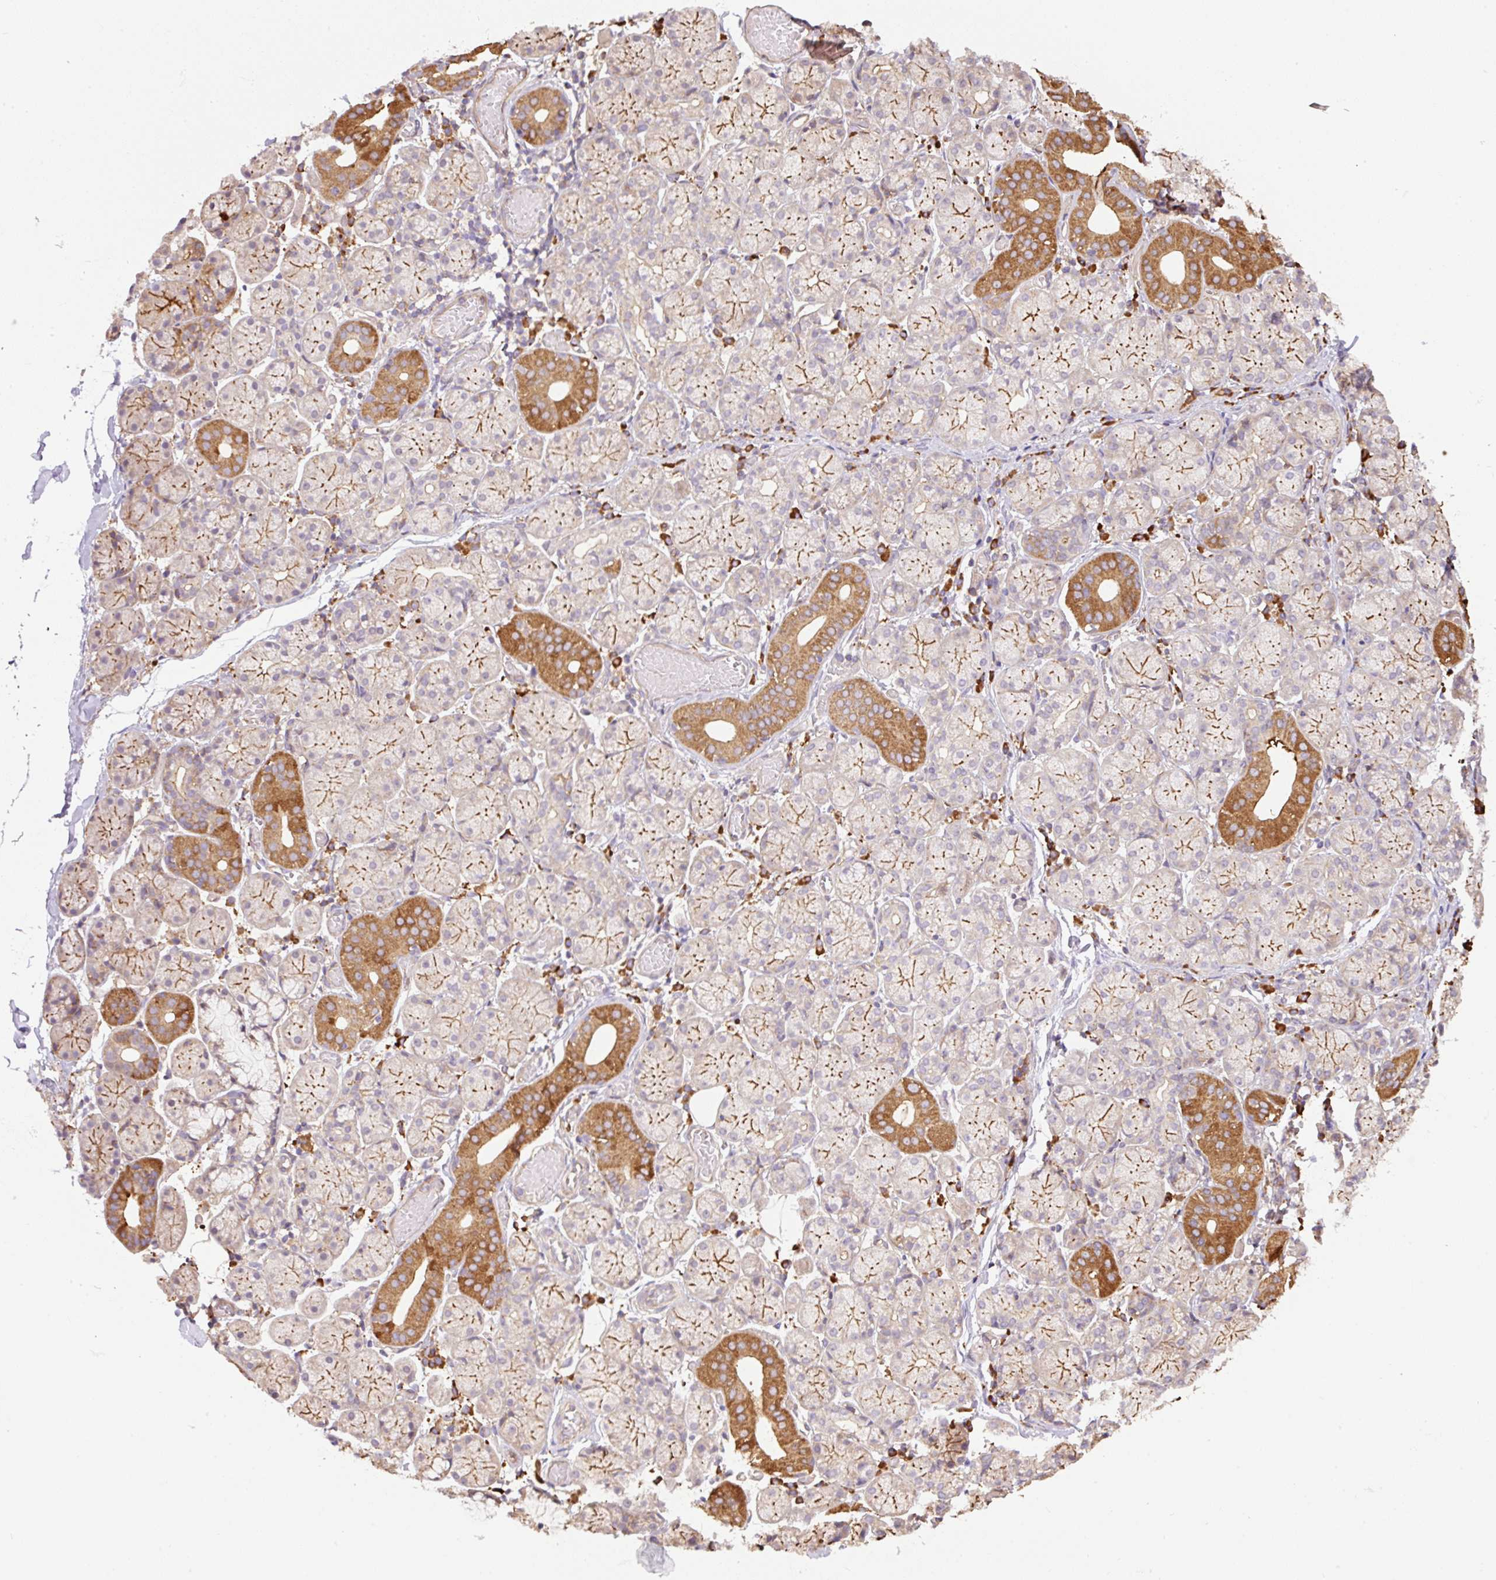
{"staining": {"intensity": "strong", "quantity": "<25%", "location": "cytoplasmic/membranous"}, "tissue": "salivary gland", "cell_type": "Glandular cells", "image_type": "normal", "snomed": [{"axis": "morphology", "description": "Normal tissue, NOS"}, {"axis": "topography", "description": "Salivary gland"}], "caption": "The image exhibits a brown stain indicating the presence of a protein in the cytoplasmic/membranous of glandular cells in salivary gland. The staining was performed using DAB (3,3'-diaminobenzidine), with brown indicating positive protein expression. Nuclei are stained blue with hematoxylin.", "gene": "PPME1", "patient": {"sex": "female", "age": 24}}